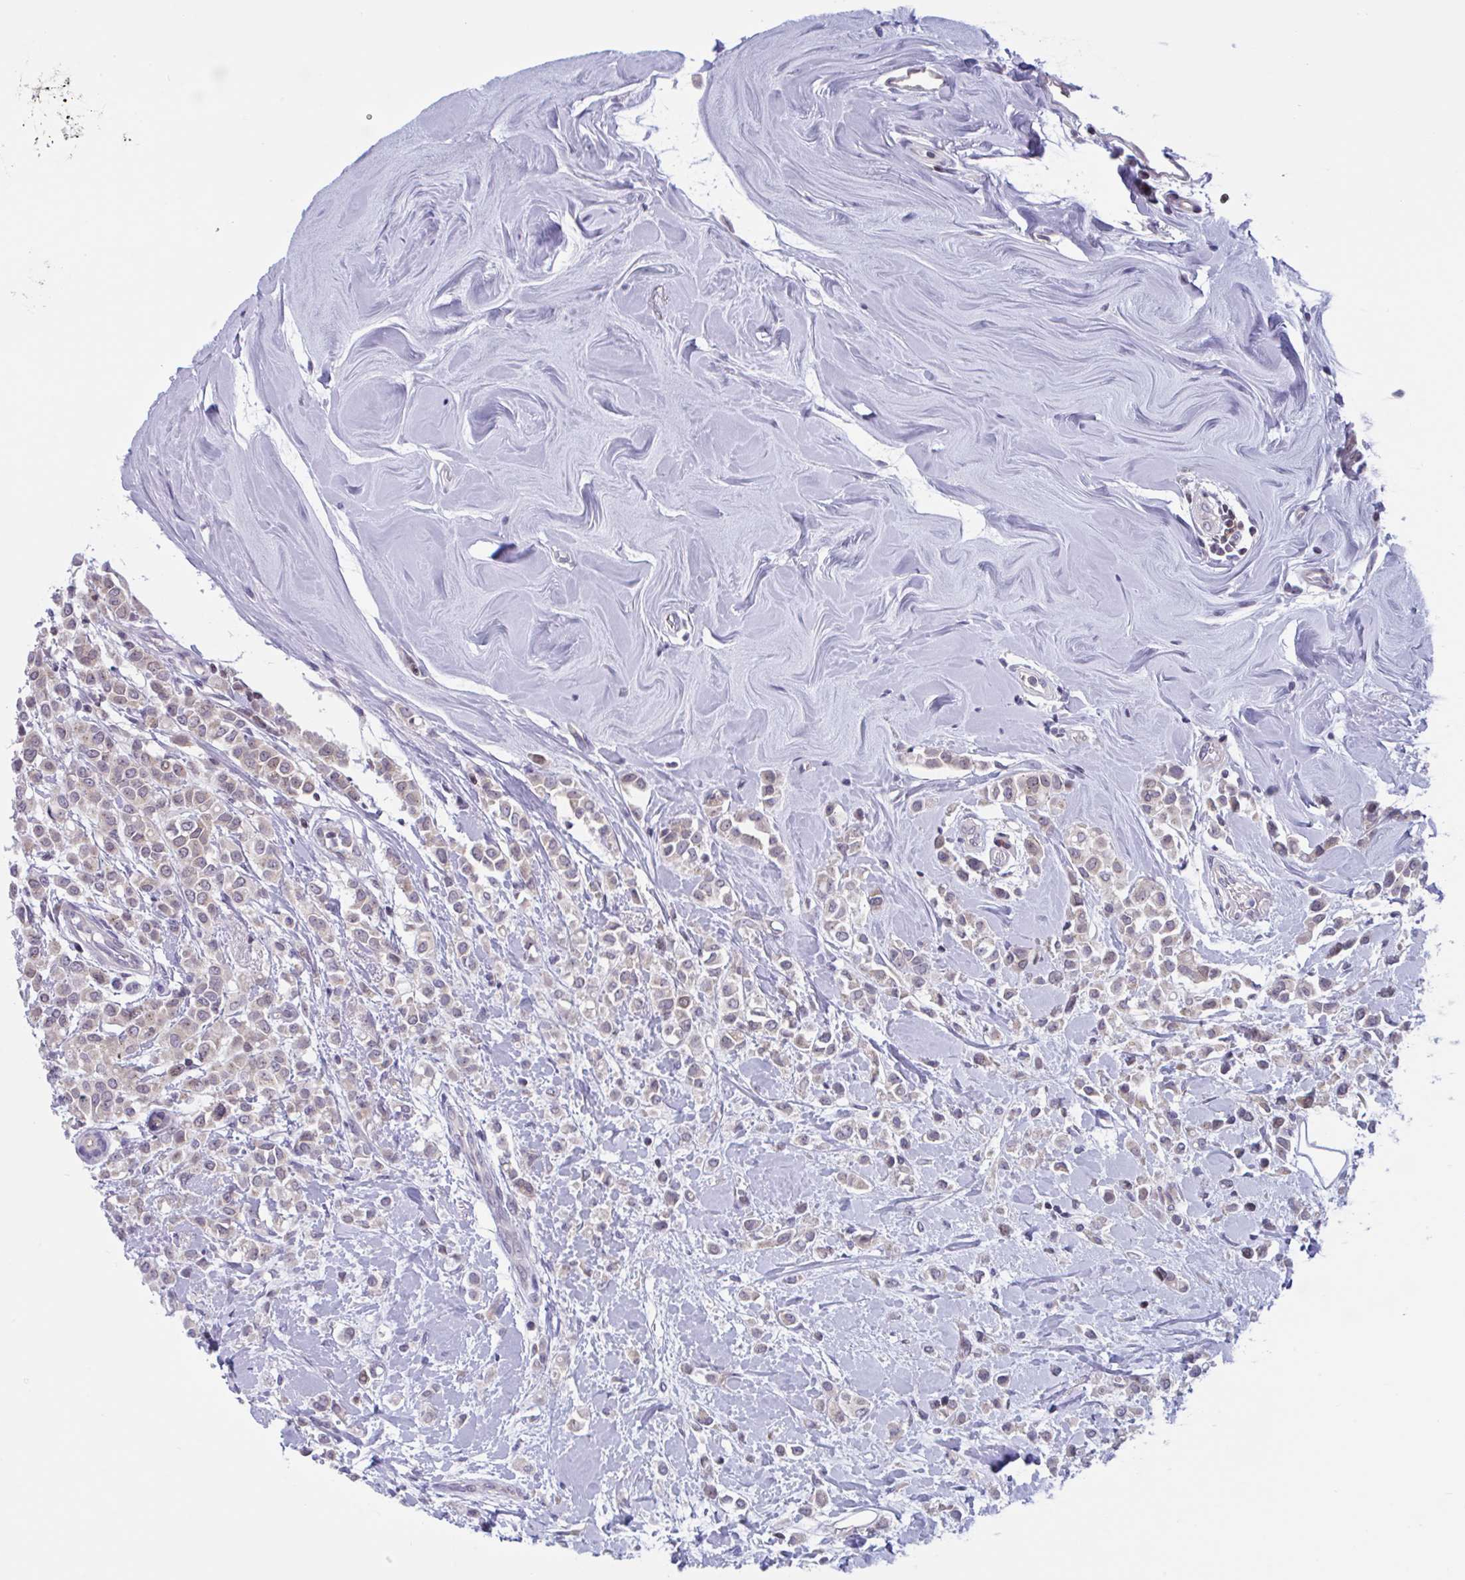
{"staining": {"intensity": "weak", "quantity": "25%-75%", "location": "cytoplasmic/membranous"}, "tissue": "breast cancer", "cell_type": "Tumor cells", "image_type": "cancer", "snomed": [{"axis": "morphology", "description": "Lobular carcinoma"}, {"axis": "topography", "description": "Breast"}], "caption": "Immunohistochemical staining of lobular carcinoma (breast) shows low levels of weak cytoplasmic/membranous protein staining in approximately 25%-75% of tumor cells.", "gene": "SNX11", "patient": {"sex": "female", "age": 68}}